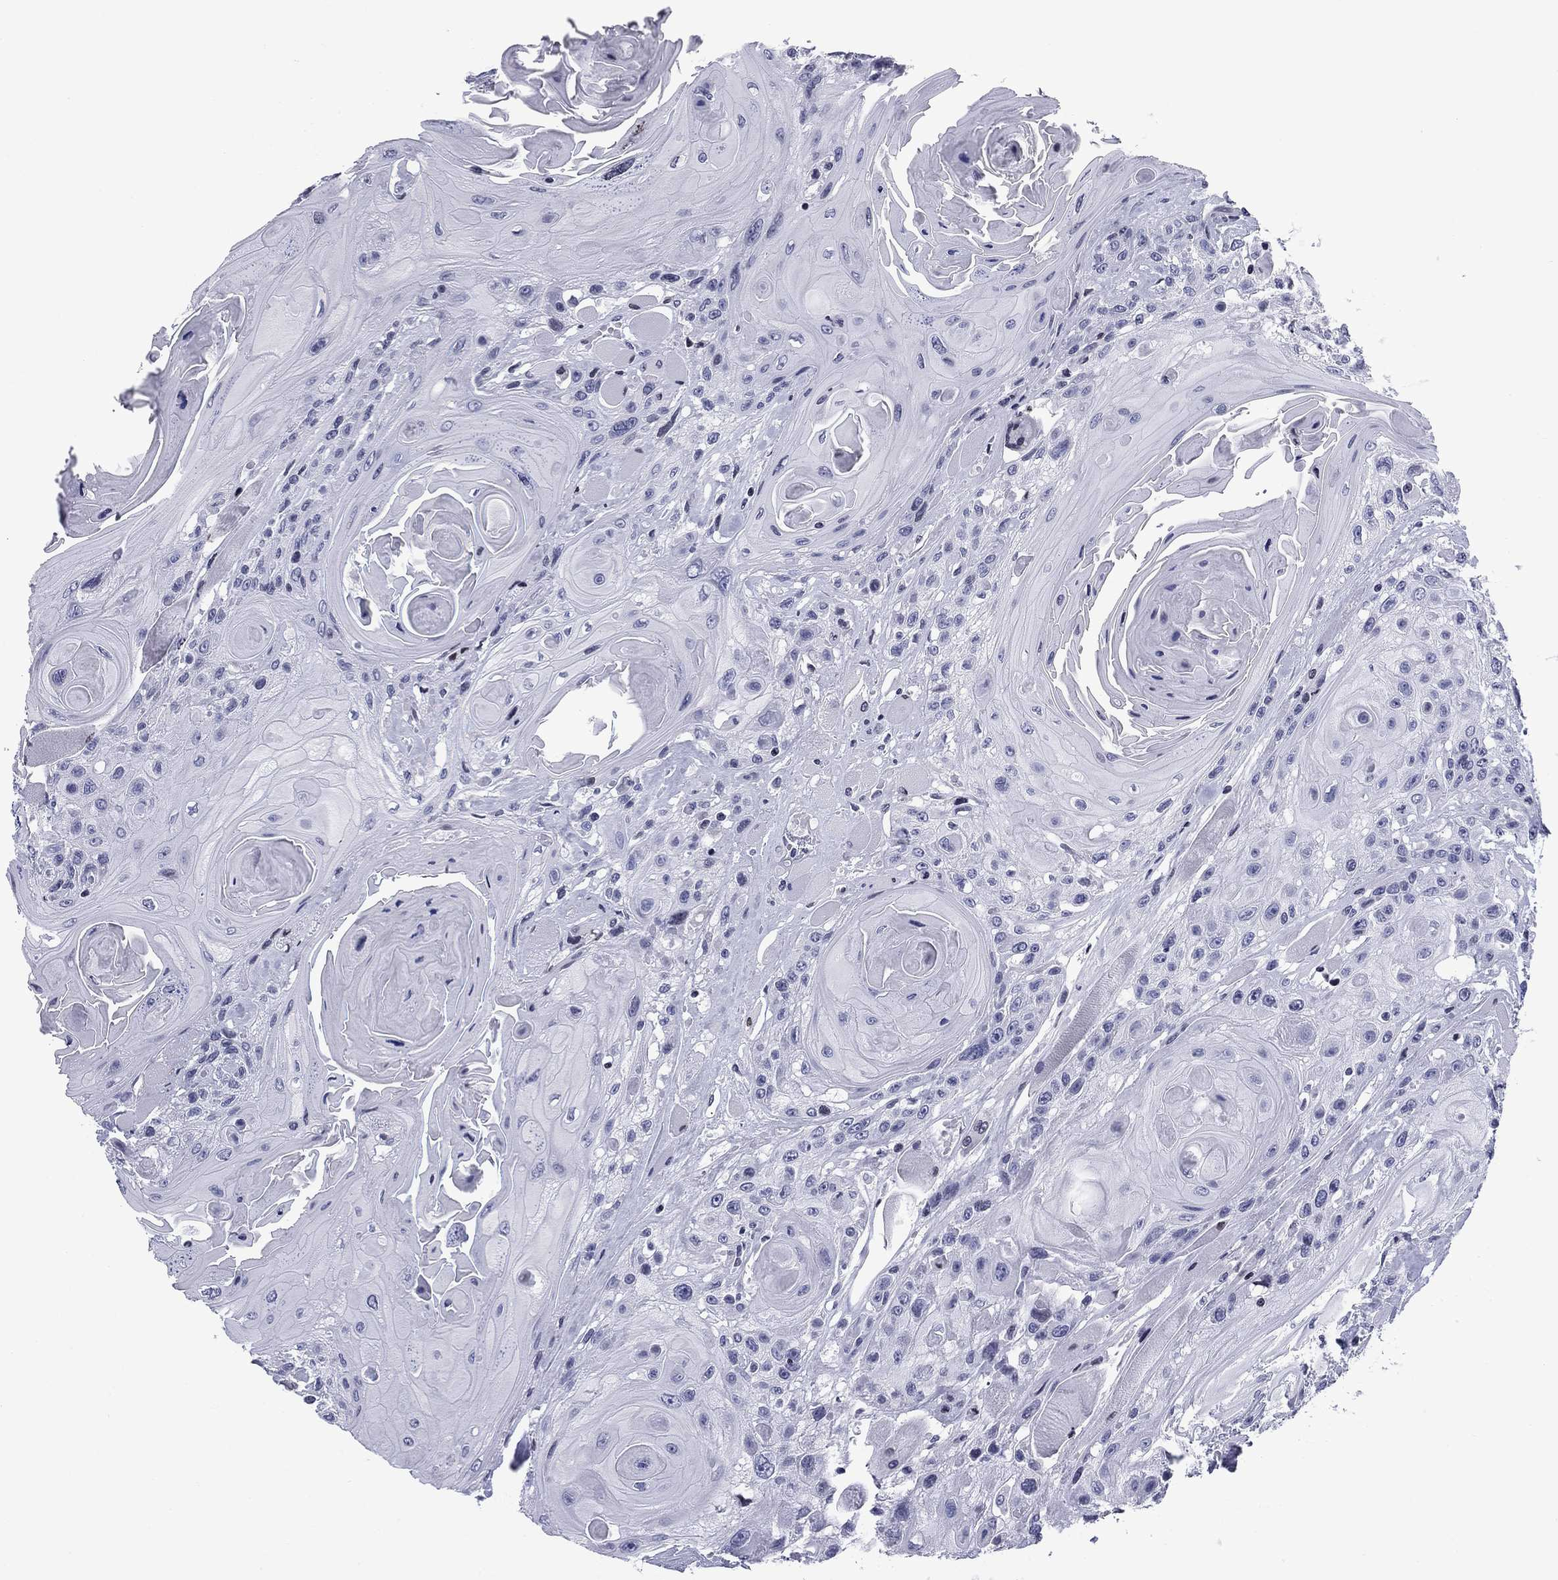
{"staining": {"intensity": "negative", "quantity": "none", "location": "none"}, "tissue": "head and neck cancer", "cell_type": "Tumor cells", "image_type": "cancer", "snomed": [{"axis": "morphology", "description": "Squamous cell carcinoma, NOS"}, {"axis": "topography", "description": "Head-Neck"}], "caption": "Tumor cells are negative for brown protein staining in head and neck cancer.", "gene": "CCDC144A", "patient": {"sex": "female", "age": 59}}